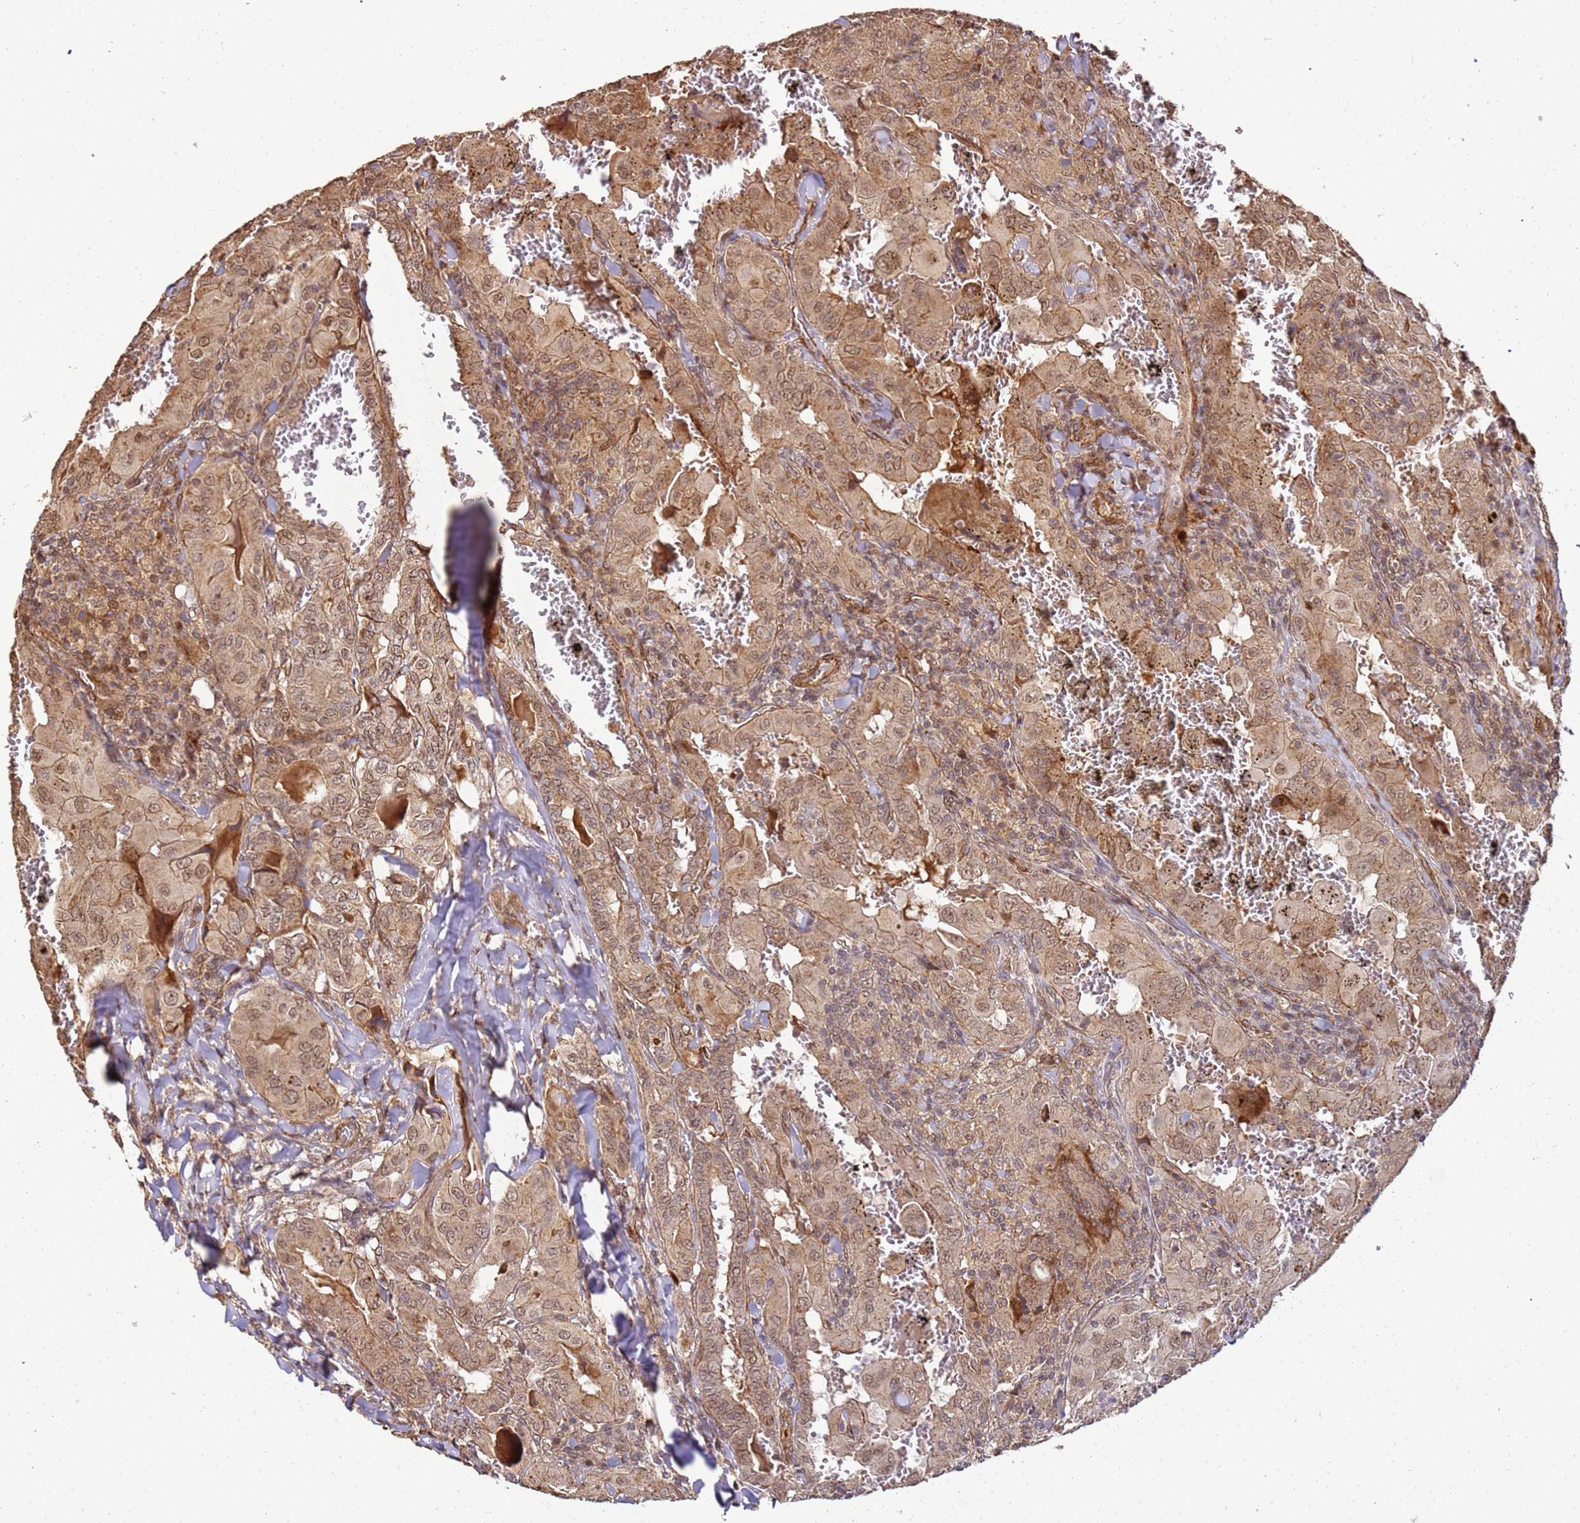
{"staining": {"intensity": "moderate", "quantity": ">75%", "location": "cytoplasmic/membranous,nuclear"}, "tissue": "thyroid cancer", "cell_type": "Tumor cells", "image_type": "cancer", "snomed": [{"axis": "morphology", "description": "Papillary adenocarcinoma, NOS"}, {"axis": "topography", "description": "Thyroid gland"}], "caption": "Brown immunohistochemical staining in thyroid cancer (papillary adenocarcinoma) demonstrates moderate cytoplasmic/membranous and nuclear staining in approximately >75% of tumor cells.", "gene": "ST18", "patient": {"sex": "female", "age": 72}}